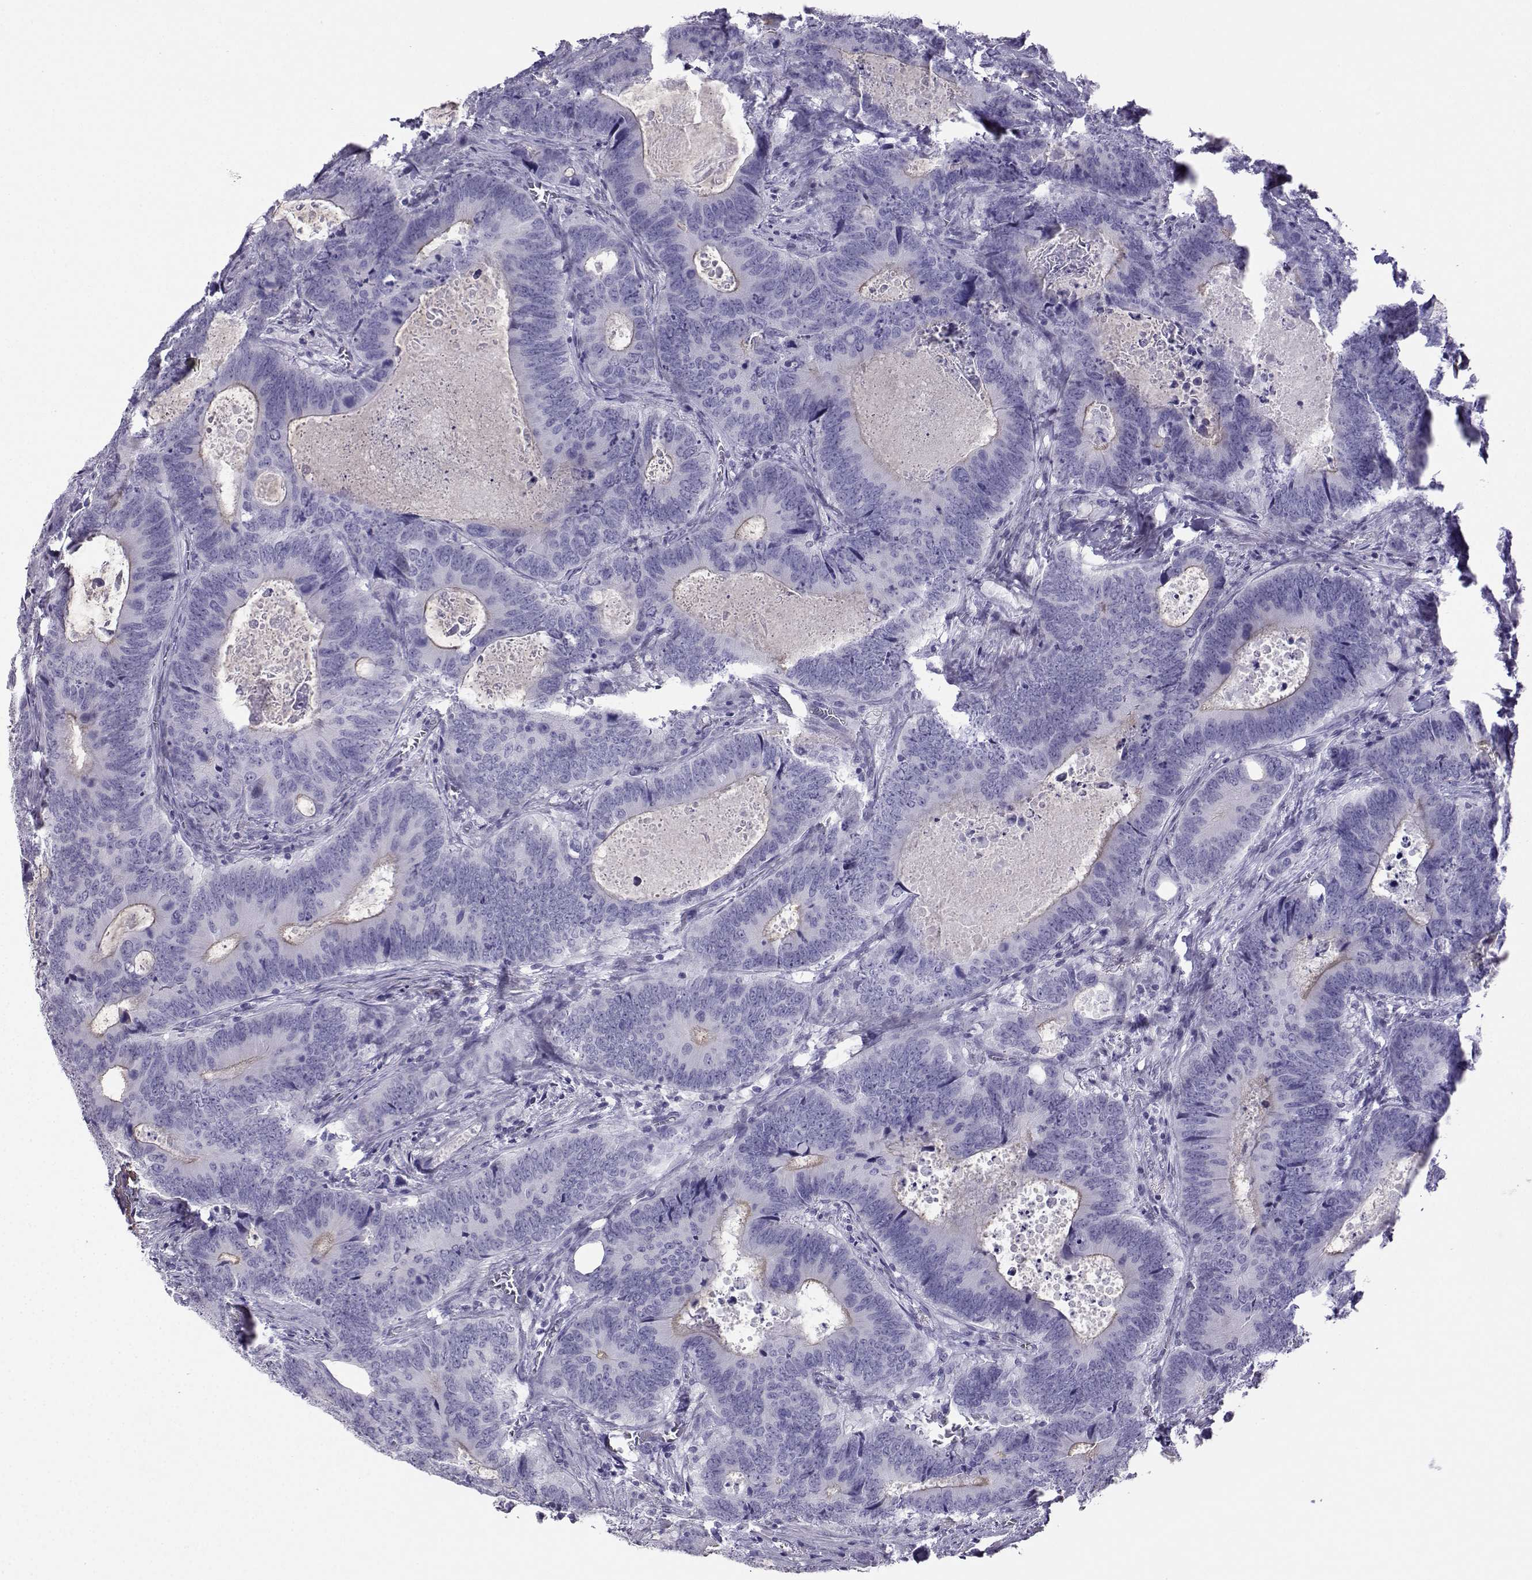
{"staining": {"intensity": "weak", "quantity": "25%-75%", "location": "cytoplasmic/membranous"}, "tissue": "colorectal cancer", "cell_type": "Tumor cells", "image_type": "cancer", "snomed": [{"axis": "morphology", "description": "Adenocarcinoma, NOS"}, {"axis": "topography", "description": "Colon"}], "caption": "Immunohistochemical staining of colorectal cancer displays low levels of weak cytoplasmic/membranous staining in about 25%-75% of tumor cells.", "gene": "KIF17", "patient": {"sex": "female", "age": 82}}